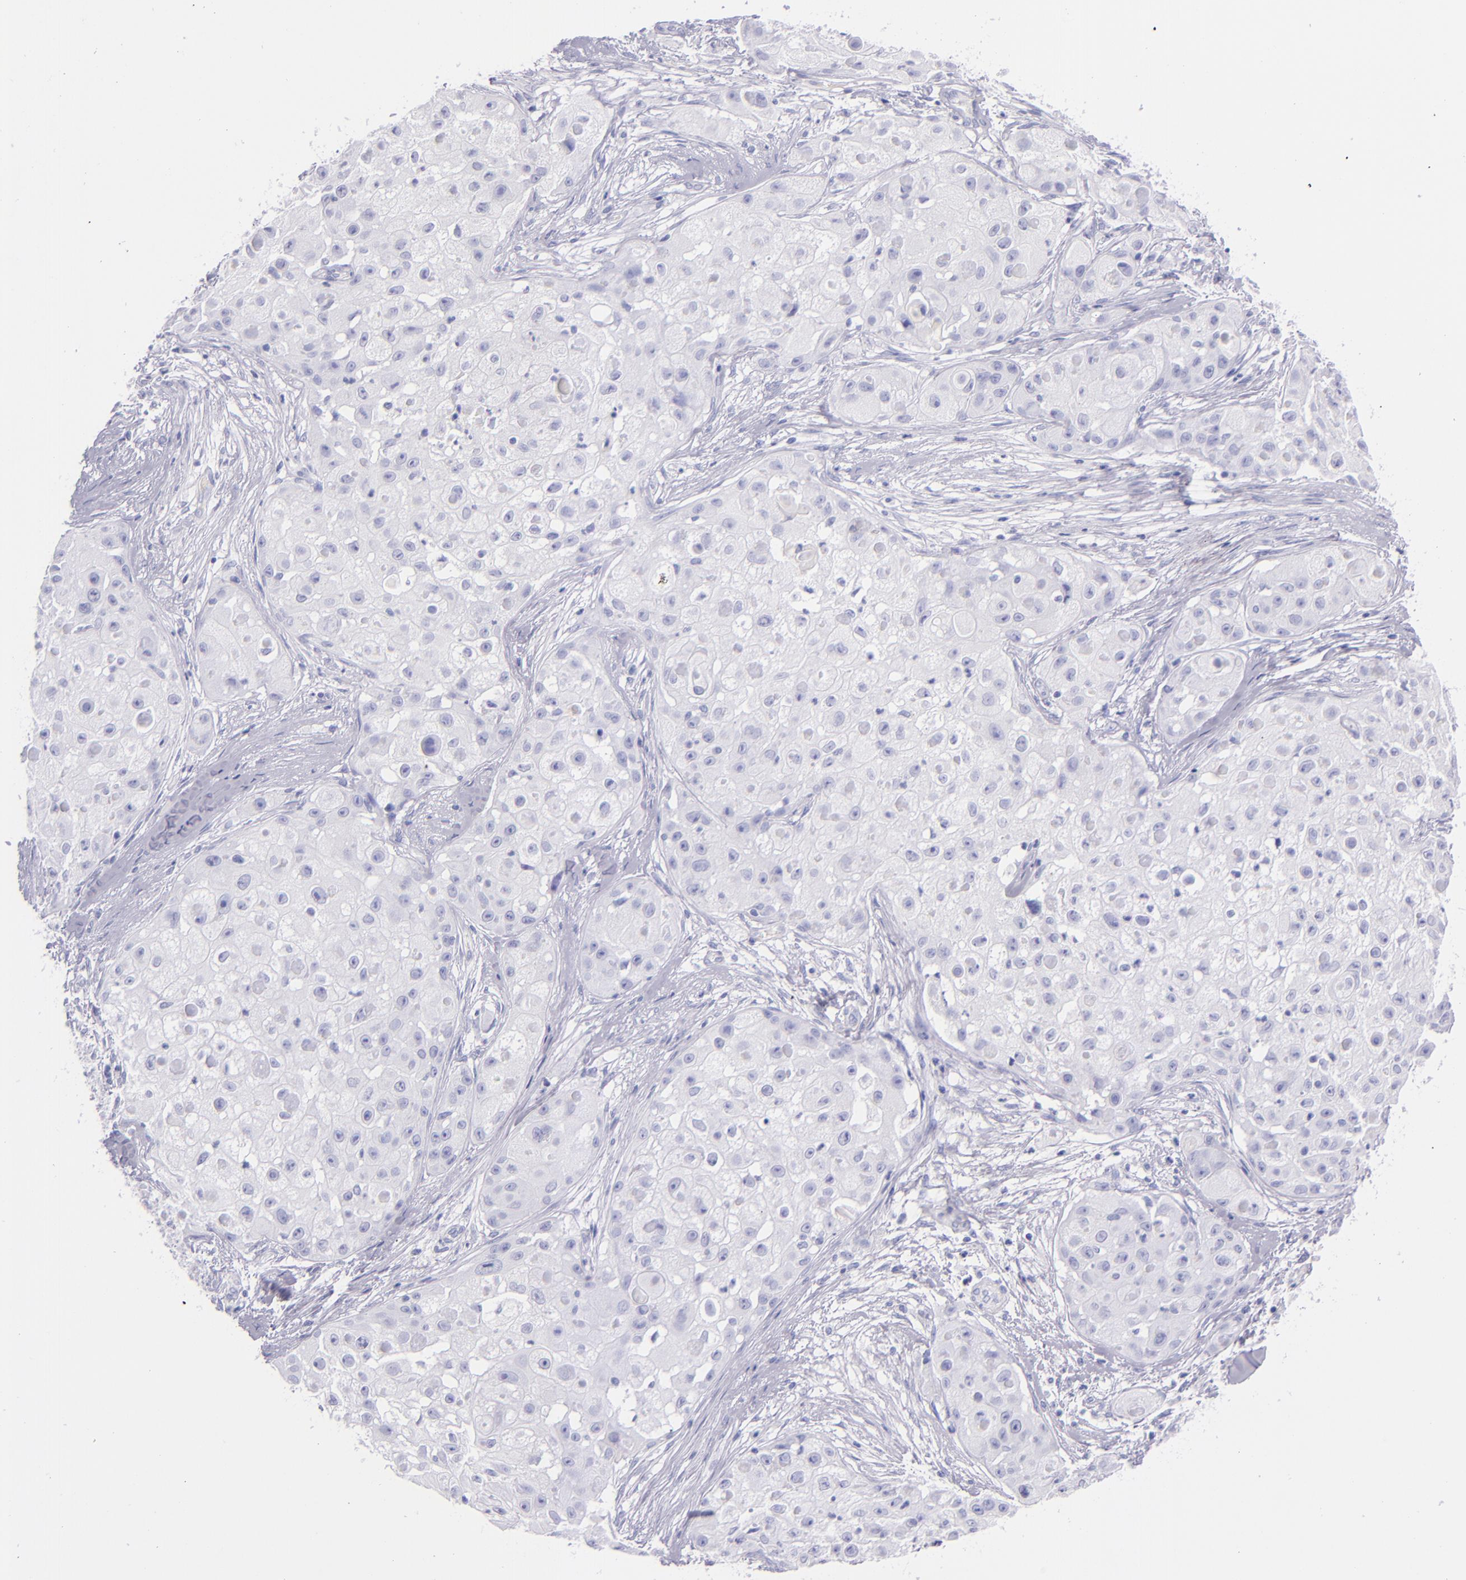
{"staining": {"intensity": "negative", "quantity": "none", "location": "none"}, "tissue": "skin cancer", "cell_type": "Tumor cells", "image_type": "cancer", "snomed": [{"axis": "morphology", "description": "Squamous cell carcinoma, NOS"}, {"axis": "topography", "description": "Skin"}], "caption": "Immunohistochemistry (IHC) image of skin cancer stained for a protein (brown), which demonstrates no expression in tumor cells.", "gene": "SFTPB", "patient": {"sex": "female", "age": 57}}